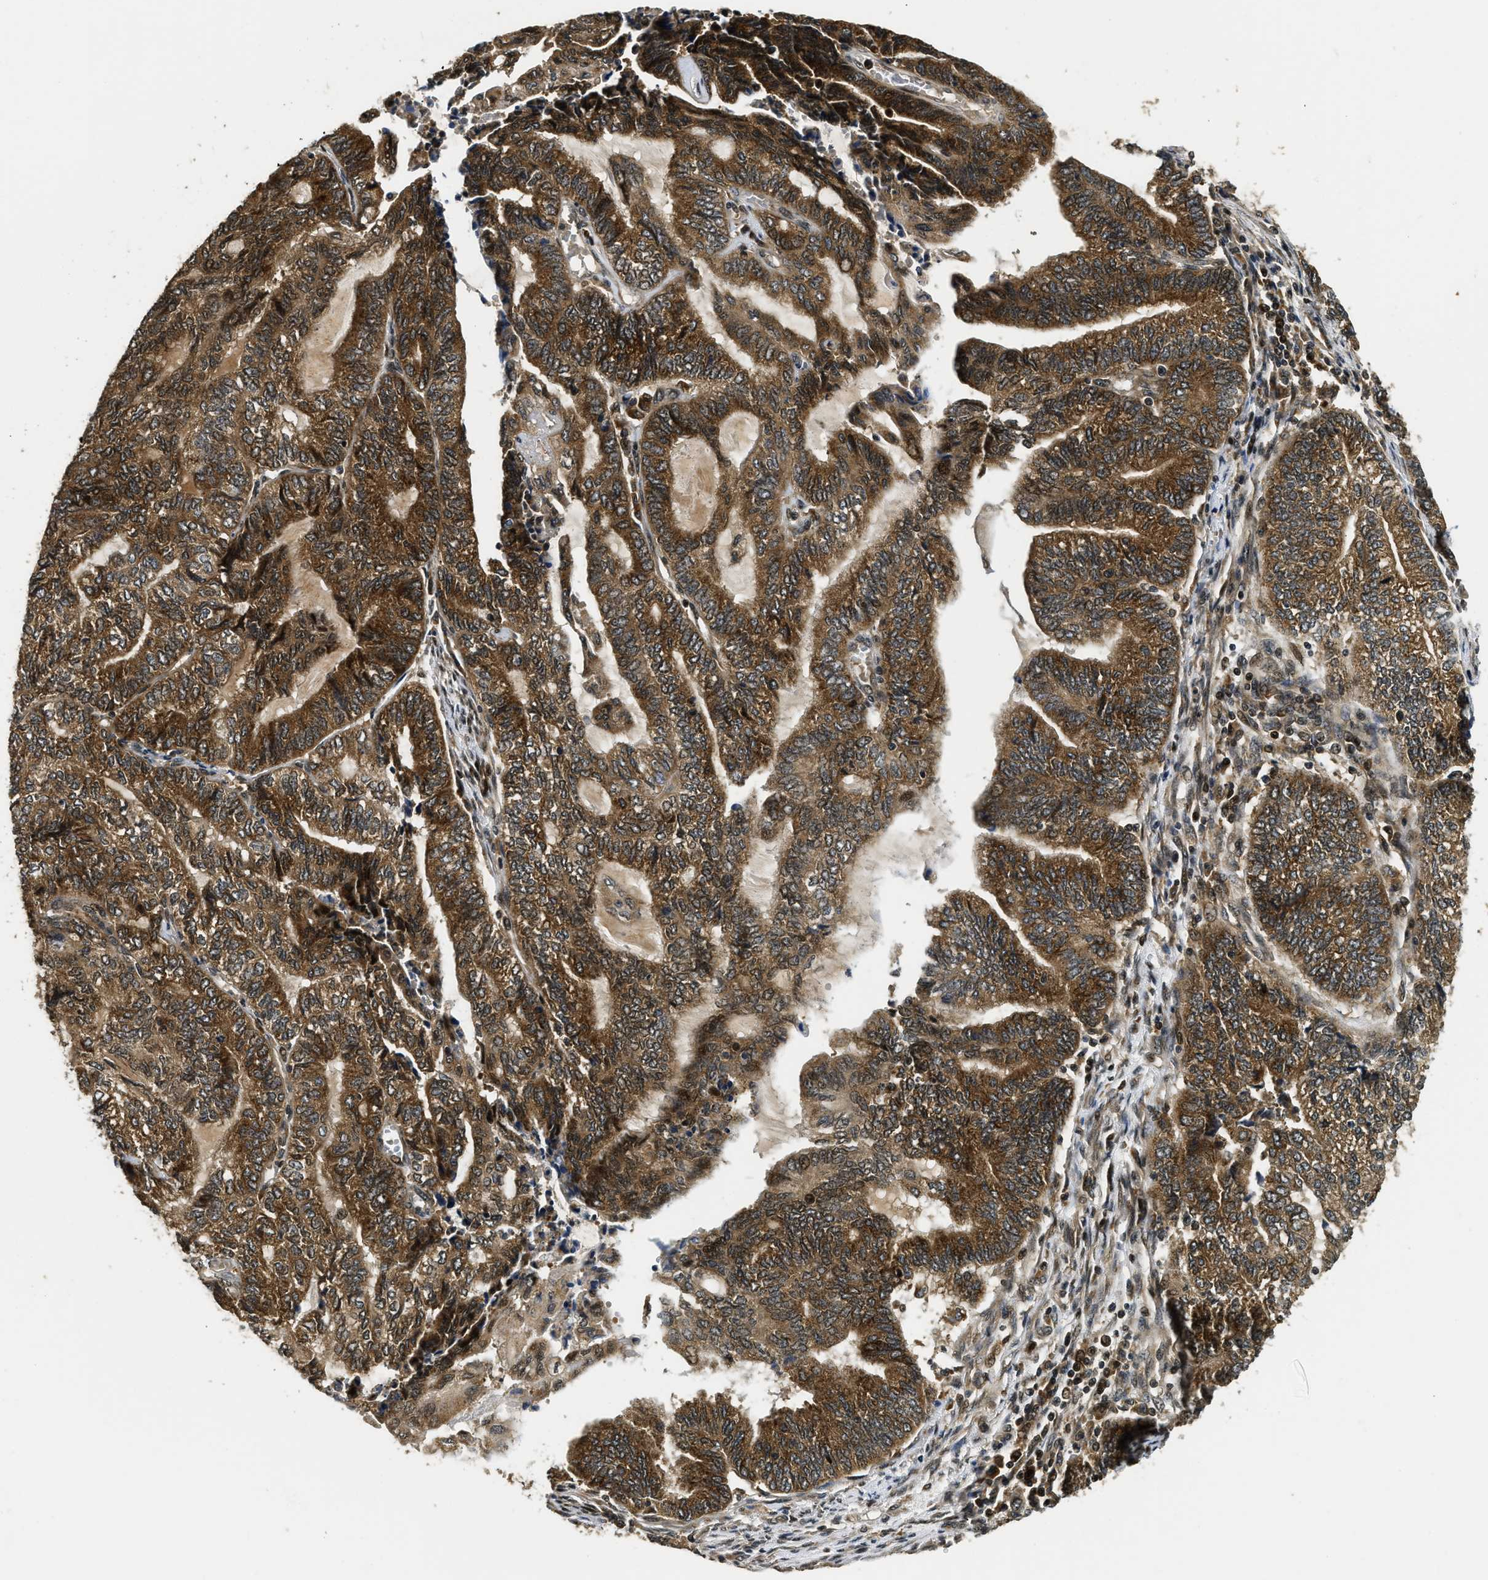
{"staining": {"intensity": "strong", "quantity": ">75%", "location": "cytoplasmic/membranous"}, "tissue": "endometrial cancer", "cell_type": "Tumor cells", "image_type": "cancer", "snomed": [{"axis": "morphology", "description": "Adenocarcinoma, NOS"}, {"axis": "topography", "description": "Uterus"}, {"axis": "topography", "description": "Endometrium"}], "caption": "Adenocarcinoma (endometrial) was stained to show a protein in brown. There is high levels of strong cytoplasmic/membranous positivity in about >75% of tumor cells.", "gene": "ADSL", "patient": {"sex": "female", "age": 70}}